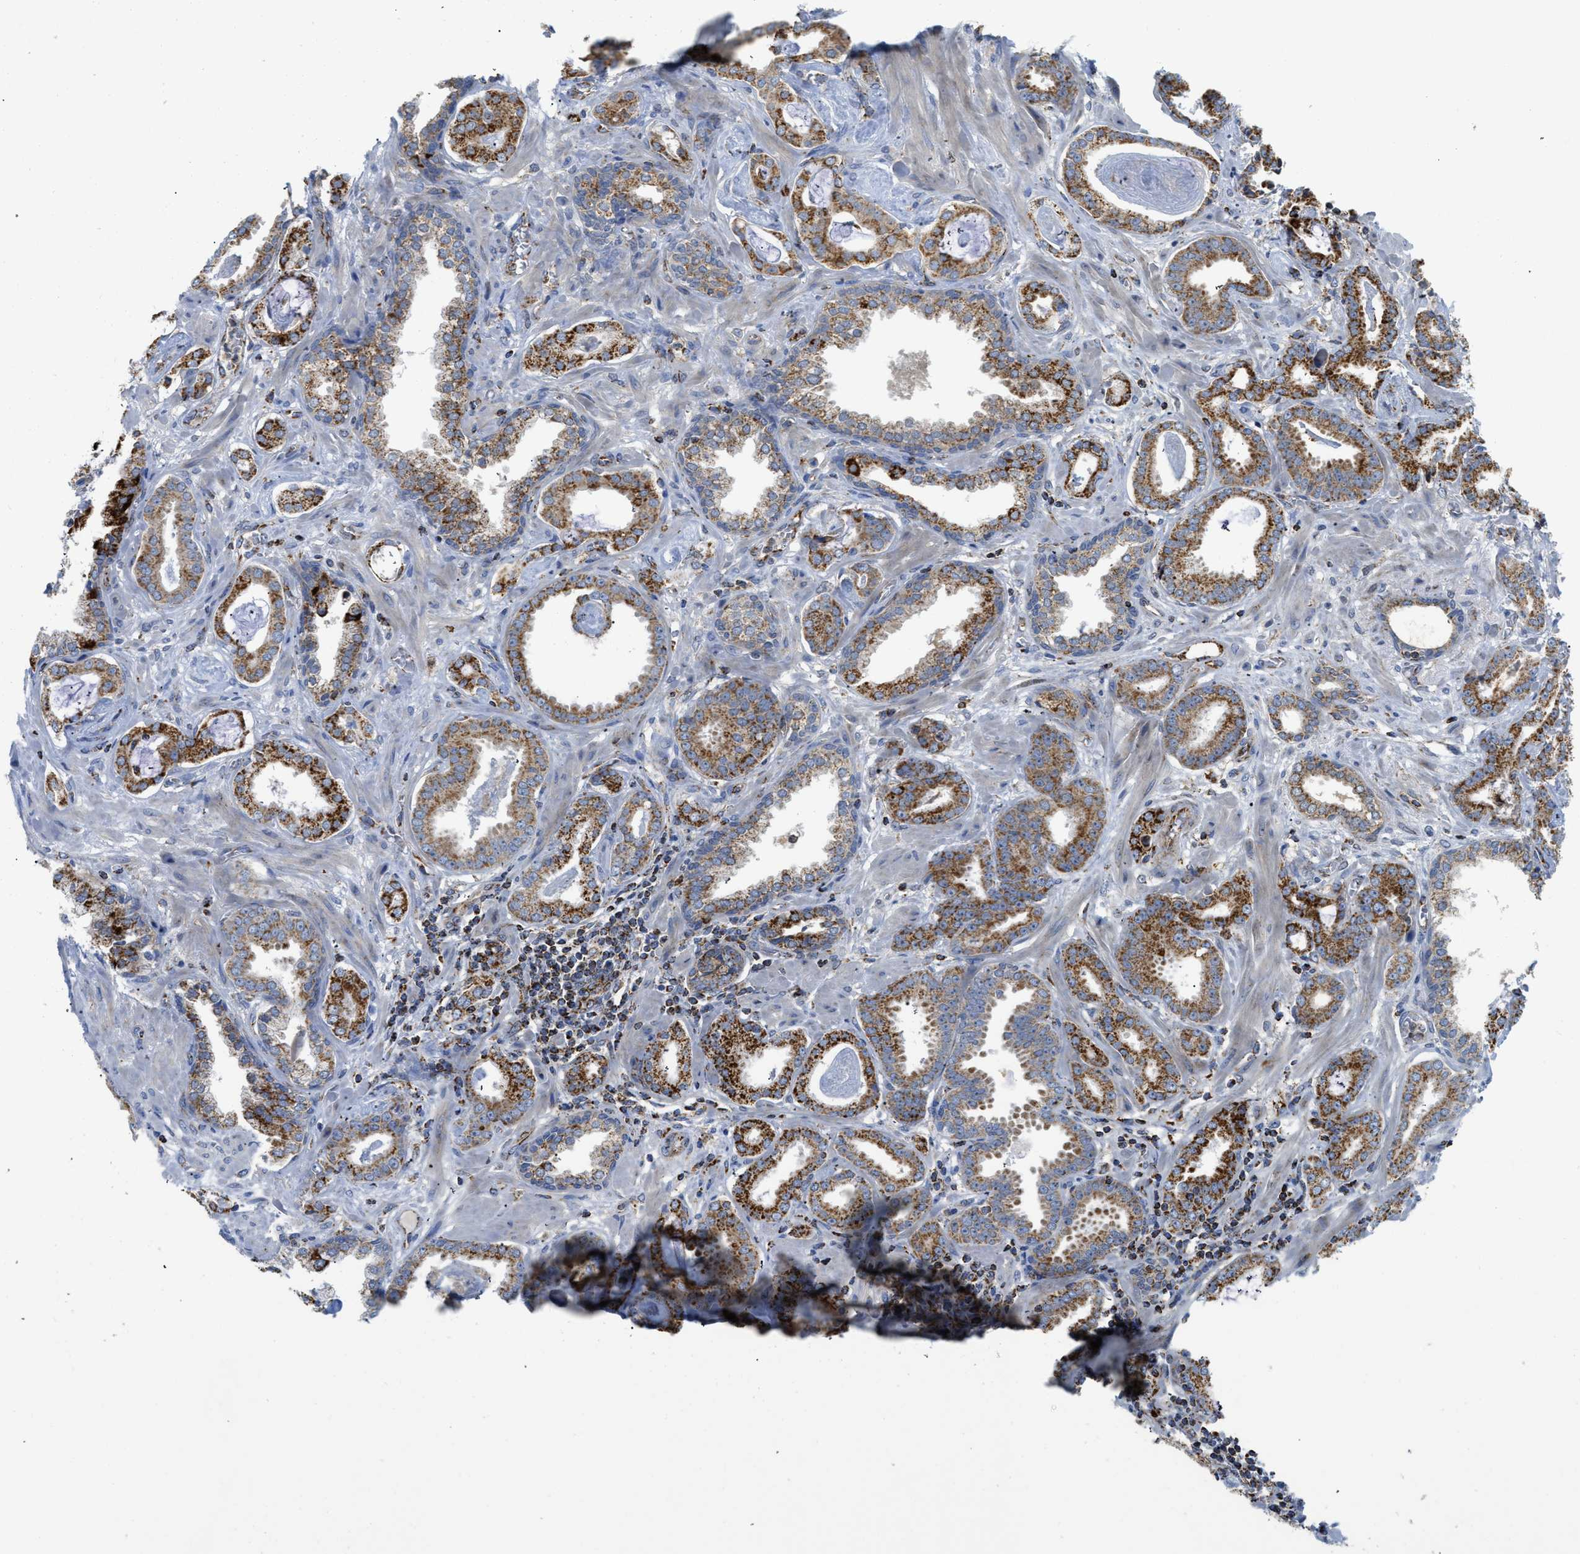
{"staining": {"intensity": "strong", "quantity": ">75%", "location": "cytoplasmic/membranous"}, "tissue": "prostate cancer", "cell_type": "Tumor cells", "image_type": "cancer", "snomed": [{"axis": "morphology", "description": "Adenocarcinoma, Low grade"}, {"axis": "topography", "description": "Prostate"}], "caption": "Prostate adenocarcinoma (low-grade) stained for a protein shows strong cytoplasmic/membranous positivity in tumor cells.", "gene": "SQOR", "patient": {"sex": "male", "age": 53}}